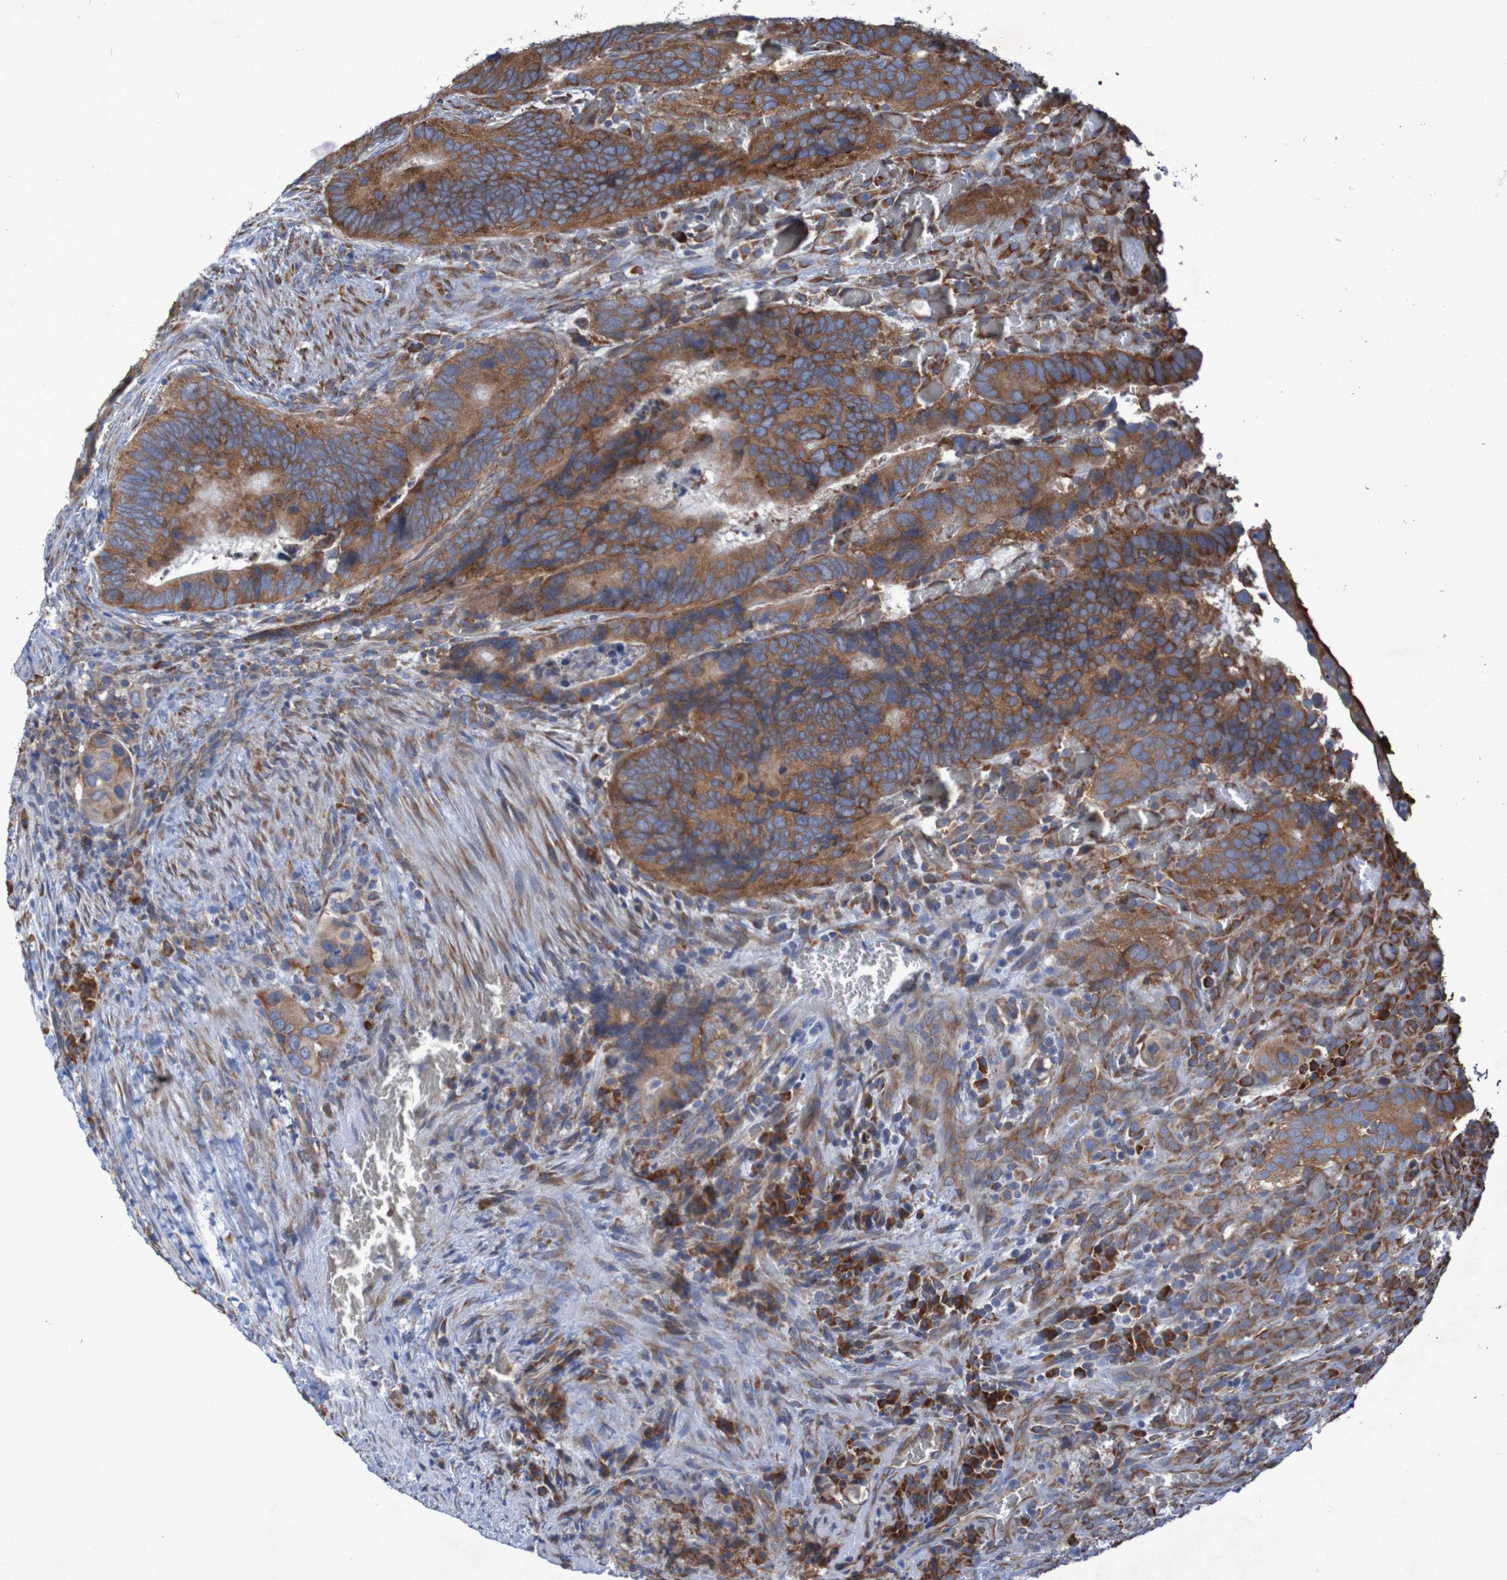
{"staining": {"intensity": "moderate", "quantity": ">75%", "location": "cytoplasmic/membranous"}, "tissue": "colorectal cancer", "cell_type": "Tumor cells", "image_type": "cancer", "snomed": [{"axis": "morphology", "description": "Adenocarcinoma, NOS"}, {"axis": "topography", "description": "Colon"}], "caption": "DAB (3,3'-diaminobenzidine) immunohistochemical staining of human adenocarcinoma (colorectal) exhibits moderate cytoplasmic/membranous protein positivity in about >75% of tumor cells.", "gene": "RPL10", "patient": {"sex": "male", "age": 72}}